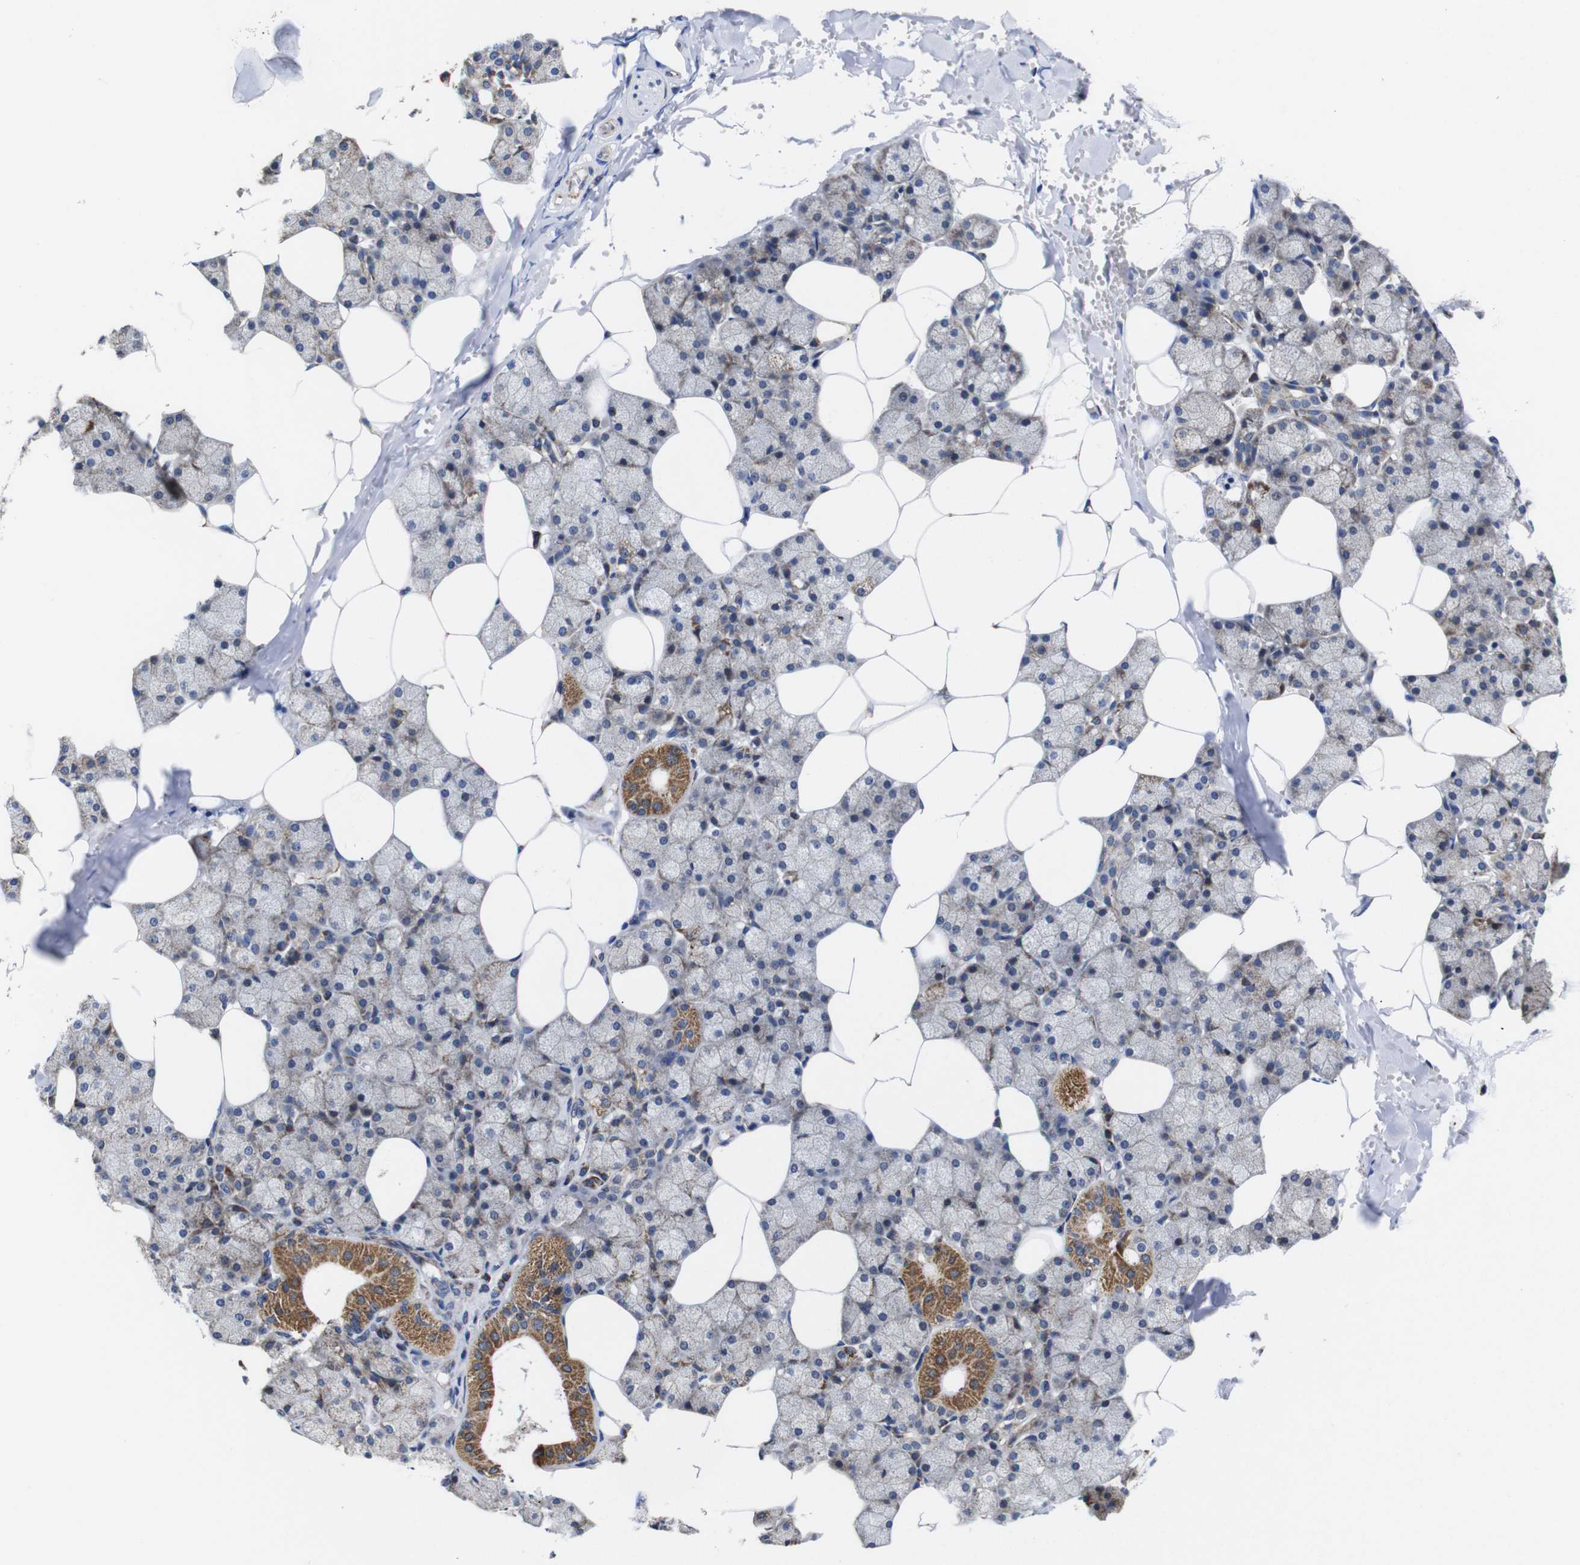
{"staining": {"intensity": "strong", "quantity": ">75%", "location": "cytoplasmic/membranous"}, "tissue": "salivary gland", "cell_type": "Glandular cells", "image_type": "normal", "snomed": [{"axis": "morphology", "description": "Normal tissue, NOS"}, {"axis": "topography", "description": "Salivary gland"}], "caption": "Approximately >75% of glandular cells in normal salivary gland exhibit strong cytoplasmic/membranous protein positivity as visualized by brown immunohistochemical staining.", "gene": "C17orf80", "patient": {"sex": "male", "age": 62}}